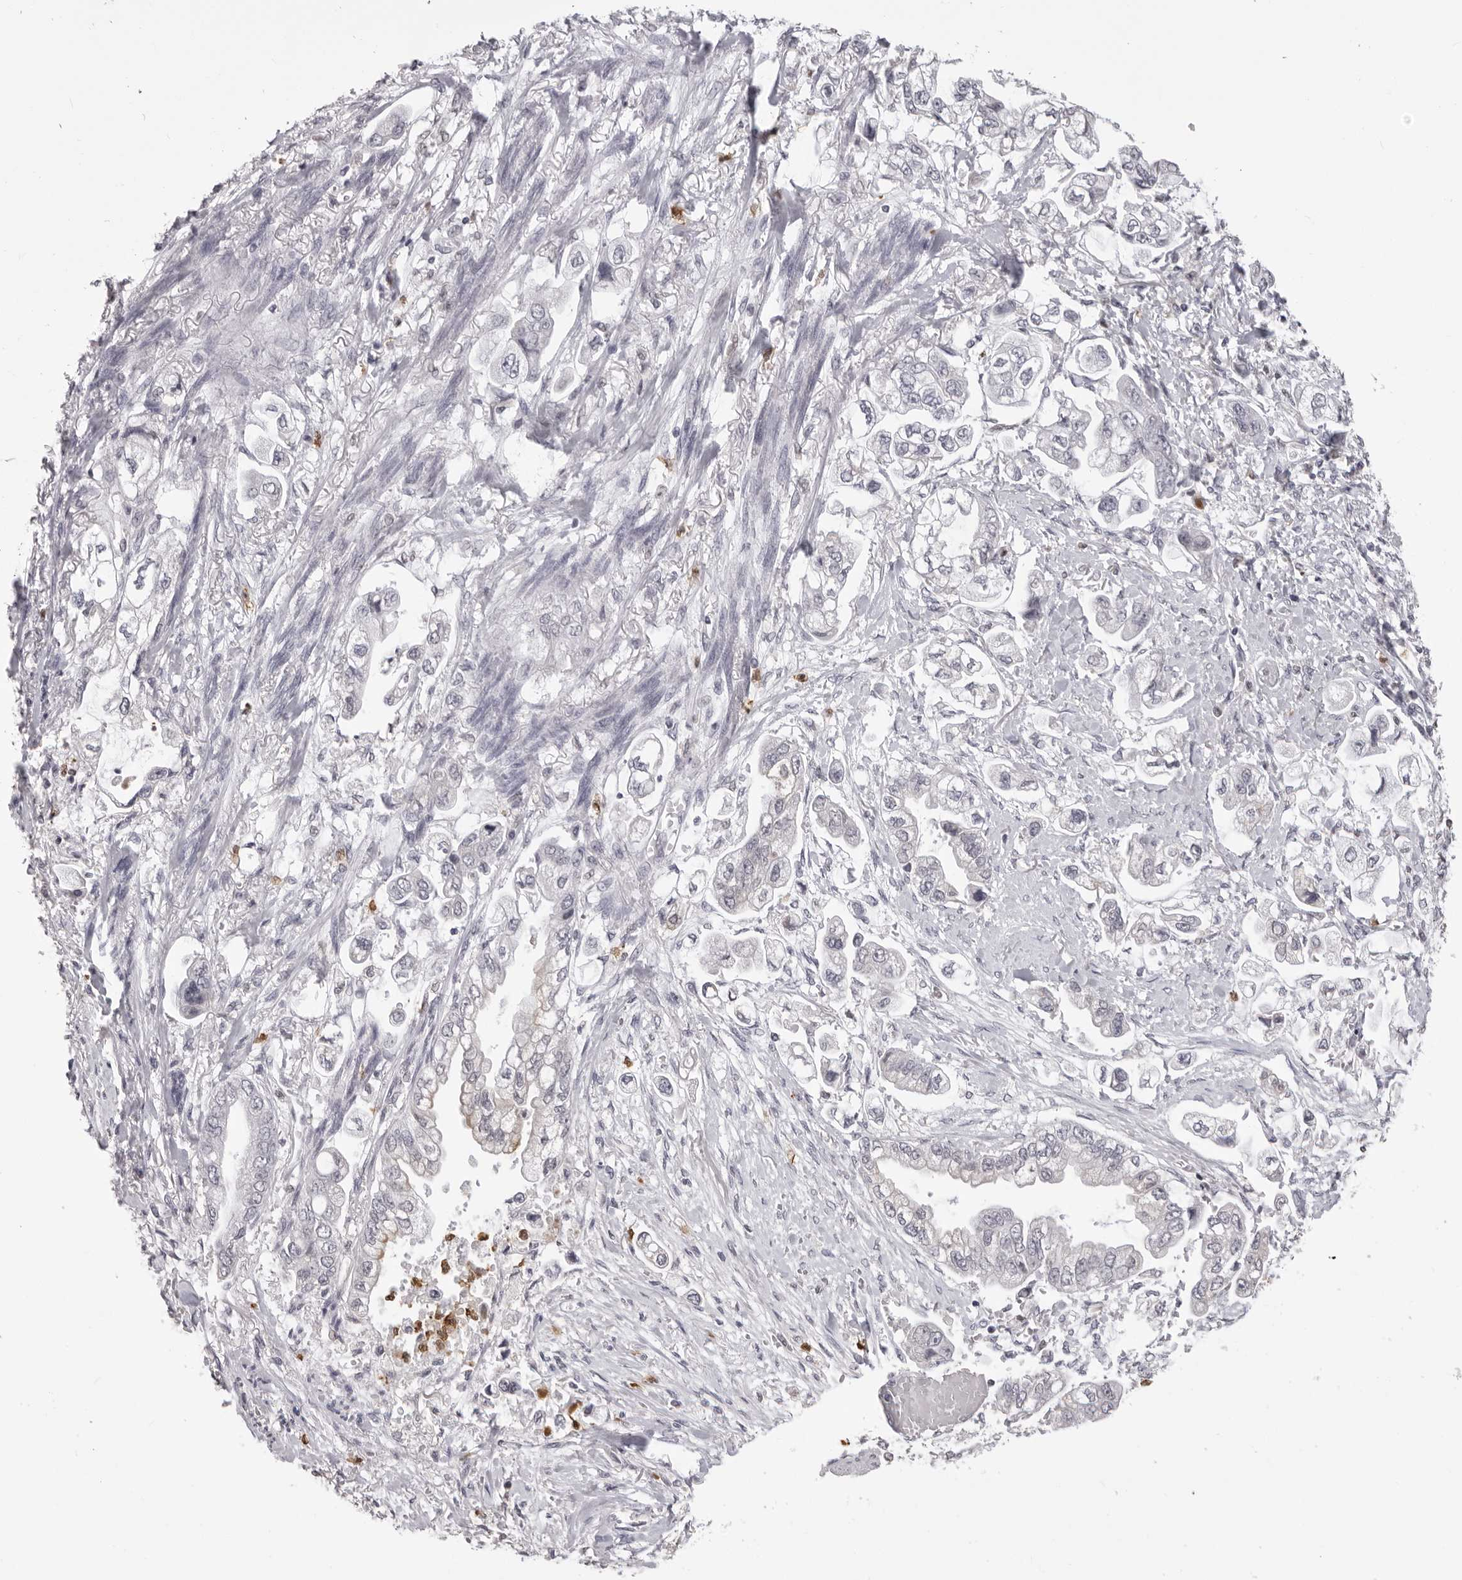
{"staining": {"intensity": "negative", "quantity": "none", "location": "none"}, "tissue": "stomach cancer", "cell_type": "Tumor cells", "image_type": "cancer", "snomed": [{"axis": "morphology", "description": "Adenocarcinoma, NOS"}, {"axis": "topography", "description": "Stomach"}], "caption": "The IHC photomicrograph has no significant staining in tumor cells of stomach cancer (adenocarcinoma) tissue.", "gene": "IL31", "patient": {"sex": "male", "age": 62}}